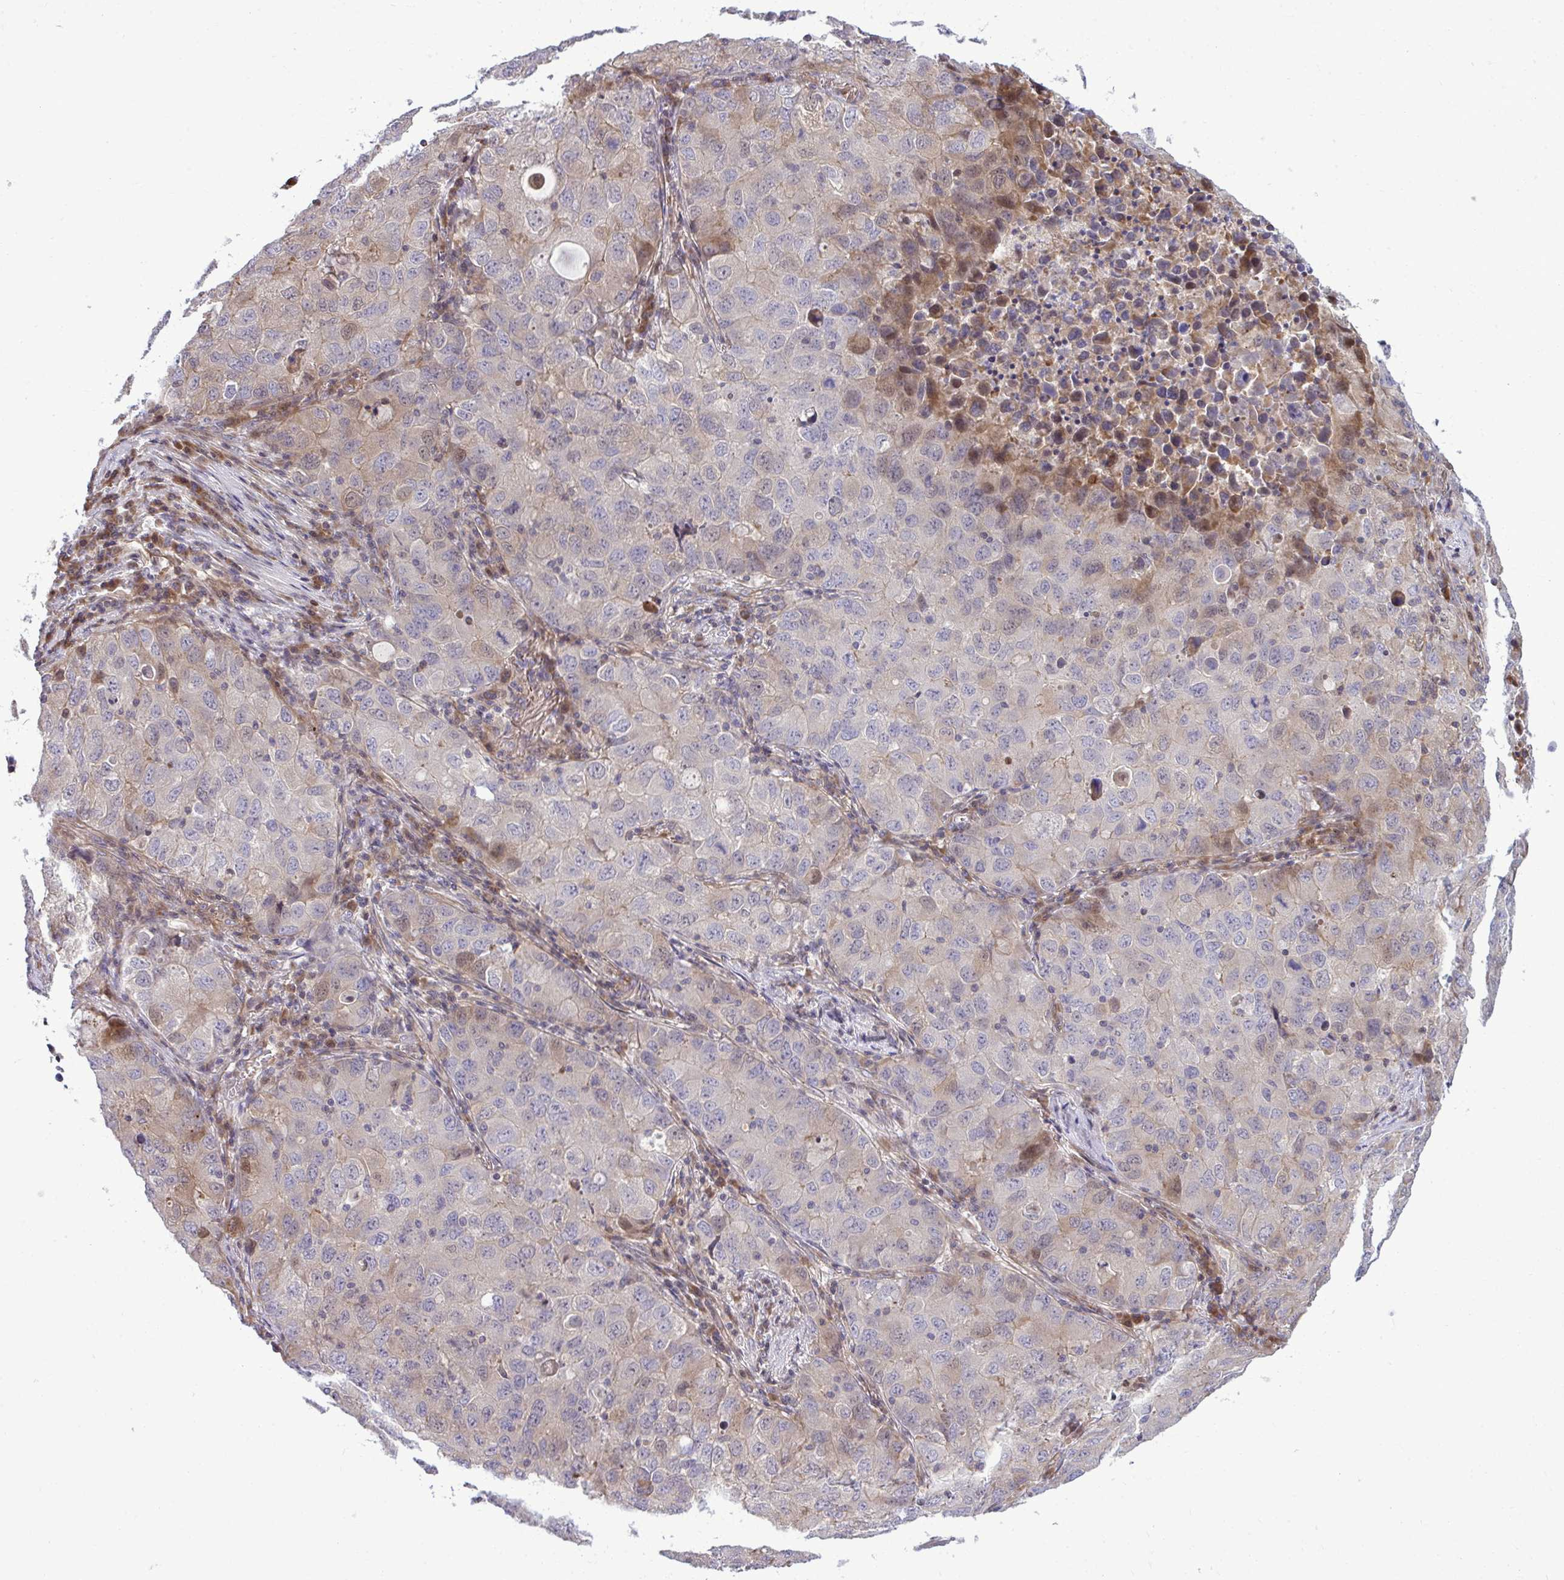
{"staining": {"intensity": "weak", "quantity": "25%-75%", "location": "cytoplasmic/membranous"}, "tissue": "lung cancer", "cell_type": "Tumor cells", "image_type": "cancer", "snomed": [{"axis": "morphology", "description": "Normal morphology"}, {"axis": "morphology", "description": "Adenocarcinoma, NOS"}, {"axis": "topography", "description": "Lymph node"}, {"axis": "topography", "description": "Lung"}], "caption": "Immunohistochemistry (IHC) of lung cancer displays low levels of weak cytoplasmic/membranous positivity in approximately 25%-75% of tumor cells. (IHC, brightfield microscopy, high magnification).", "gene": "ZSCAN9", "patient": {"sex": "female", "age": 51}}